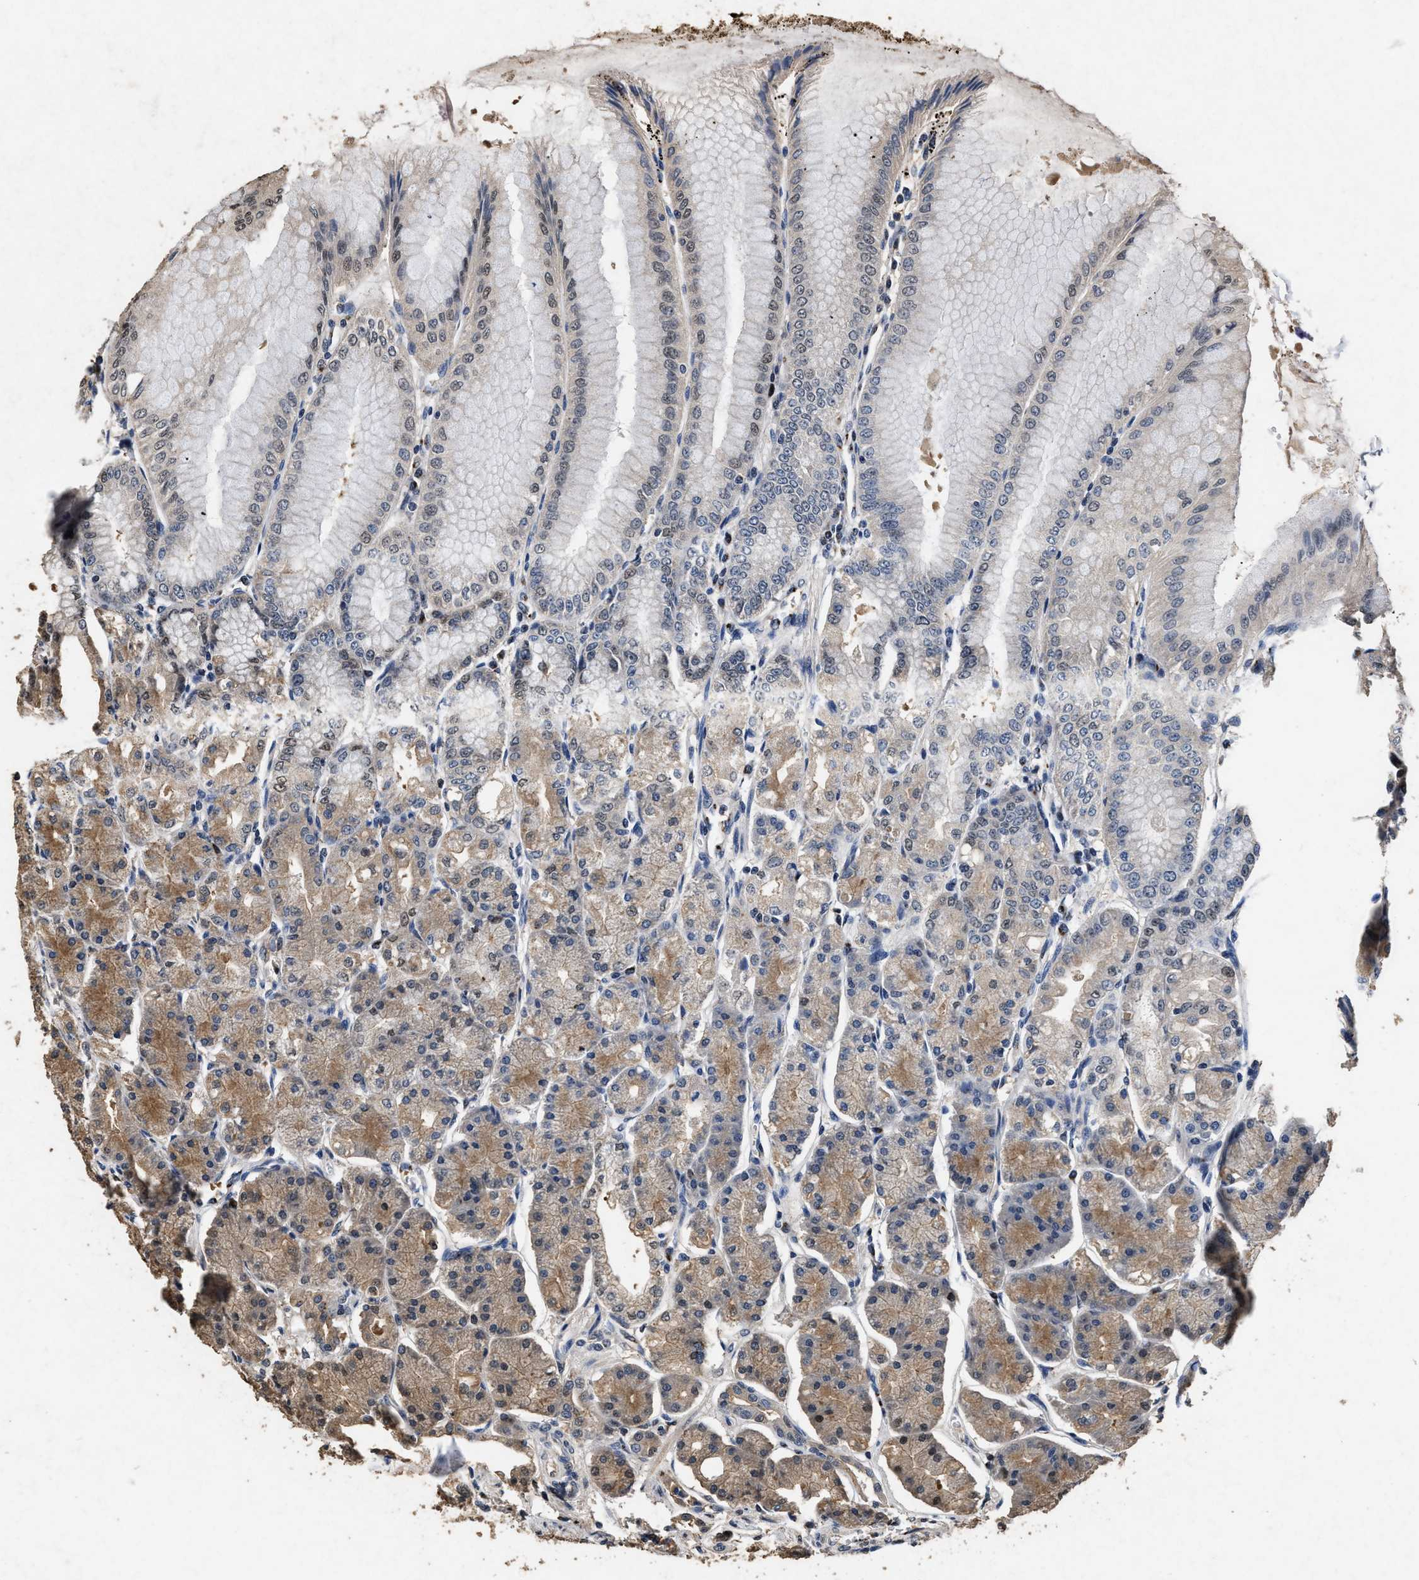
{"staining": {"intensity": "moderate", "quantity": "<25%", "location": "cytoplasmic/membranous,nuclear"}, "tissue": "stomach", "cell_type": "Glandular cells", "image_type": "normal", "snomed": [{"axis": "morphology", "description": "Normal tissue, NOS"}, {"axis": "topography", "description": "Stomach, lower"}], "caption": "Immunohistochemical staining of benign stomach demonstrates low levels of moderate cytoplasmic/membranous,nuclear expression in about <25% of glandular cells.", "gene": "TPST2", "patient": {"sex": "male", "age": 71}}